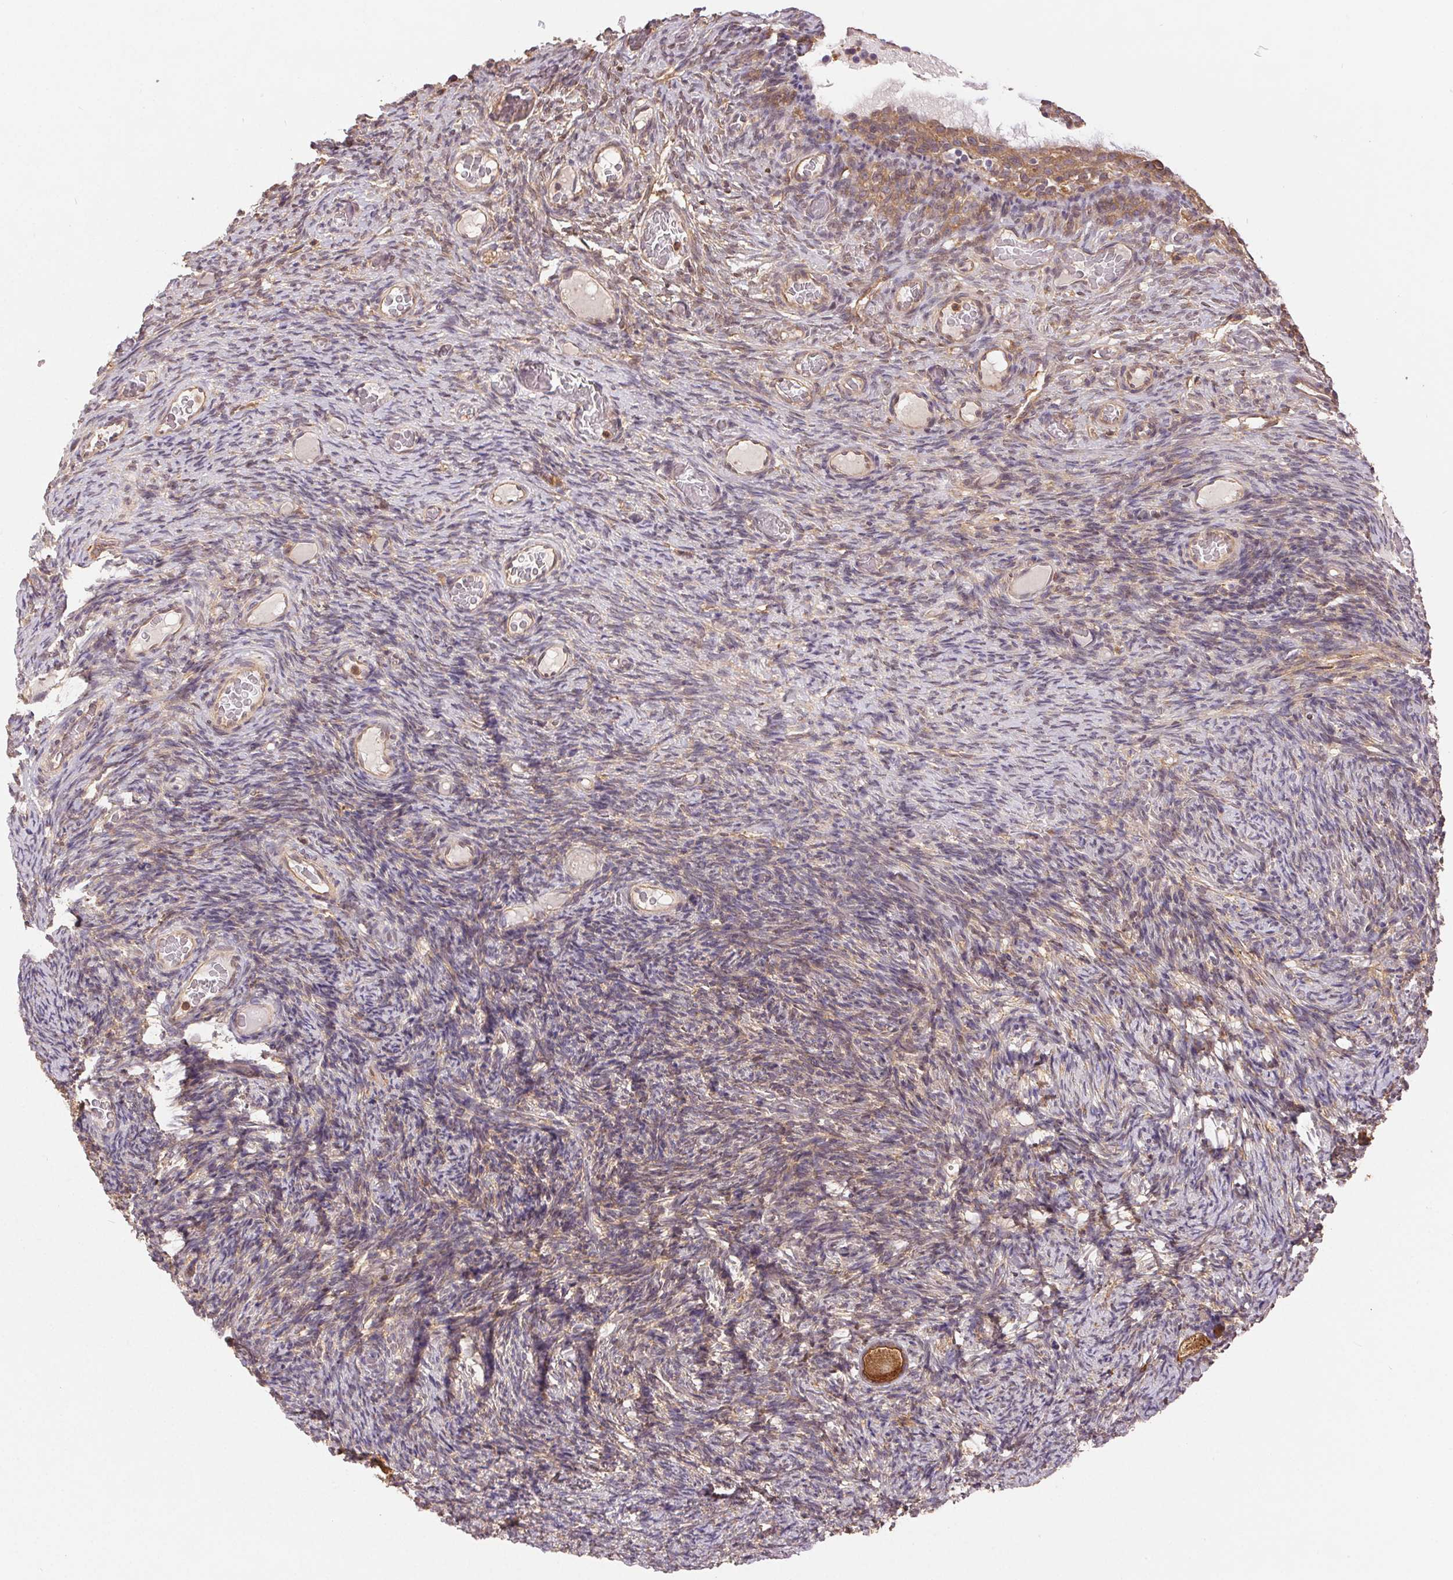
{"staining": {"intensity": "strong", "quantity": "25%-75%", "location": "cytoplasmic/membranous"}, "tissue": "ovary", "cell_type": "Follicle cells", "image_type": "normal", "snomed": [{"axis": "morphology", "description": "Normal tissue, NOS"}, {"axis": "topography", "description": "Ovary"}], "caption": "Benign ovary reveals strong cytoplasmic/membranous expression in approximately 25%-75% of follicle cells, visualized by immunohistochemistry.", "gene": "GDI1", "patient": {"sex": "female", "age": 34}}